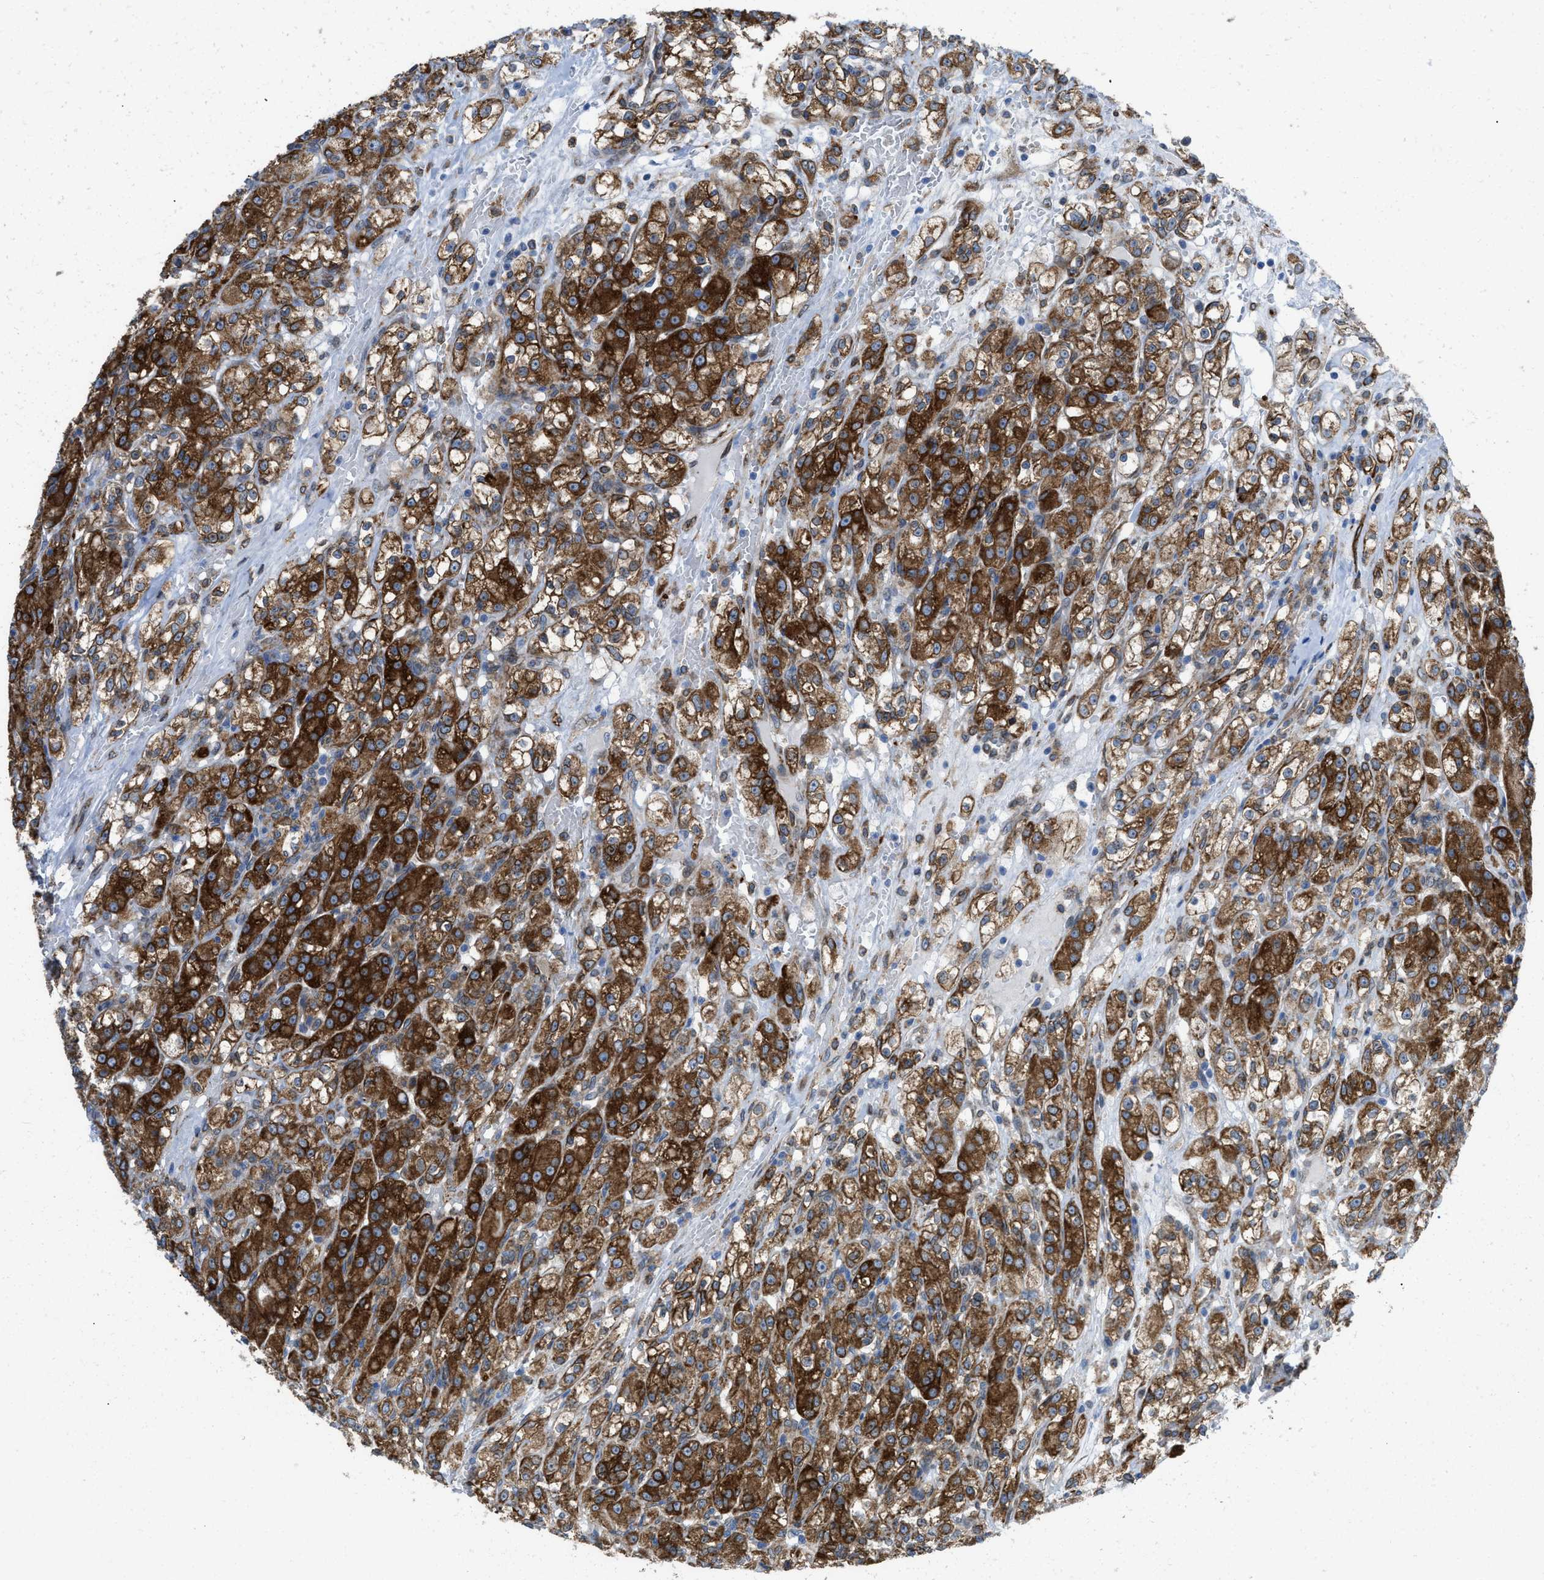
{"staining": {"intensity": "strong", "quantity": ">75%", "location": "cytoplasmic/membranous"}, "tissue": "renal cancer", "cell_type": "Tumor cells", "image_type": "cancer", "snomed": [{"axis": "morphology", "description": "Normal tissue, NOS"}, {"axis": "morphology", "description": "Adenocarcinoma, NOS"}, {"axis": "topography", "description": "Kidney"}], "caption": "This is a photomicrograph of immunohistochemistry staining of adenocarcinoma (renal), which shows strong expression in the cytoplasmic/membranous of tumor cells.", "gene": "ERLIN2", "patient": {"sex": "male", "age": 61}}